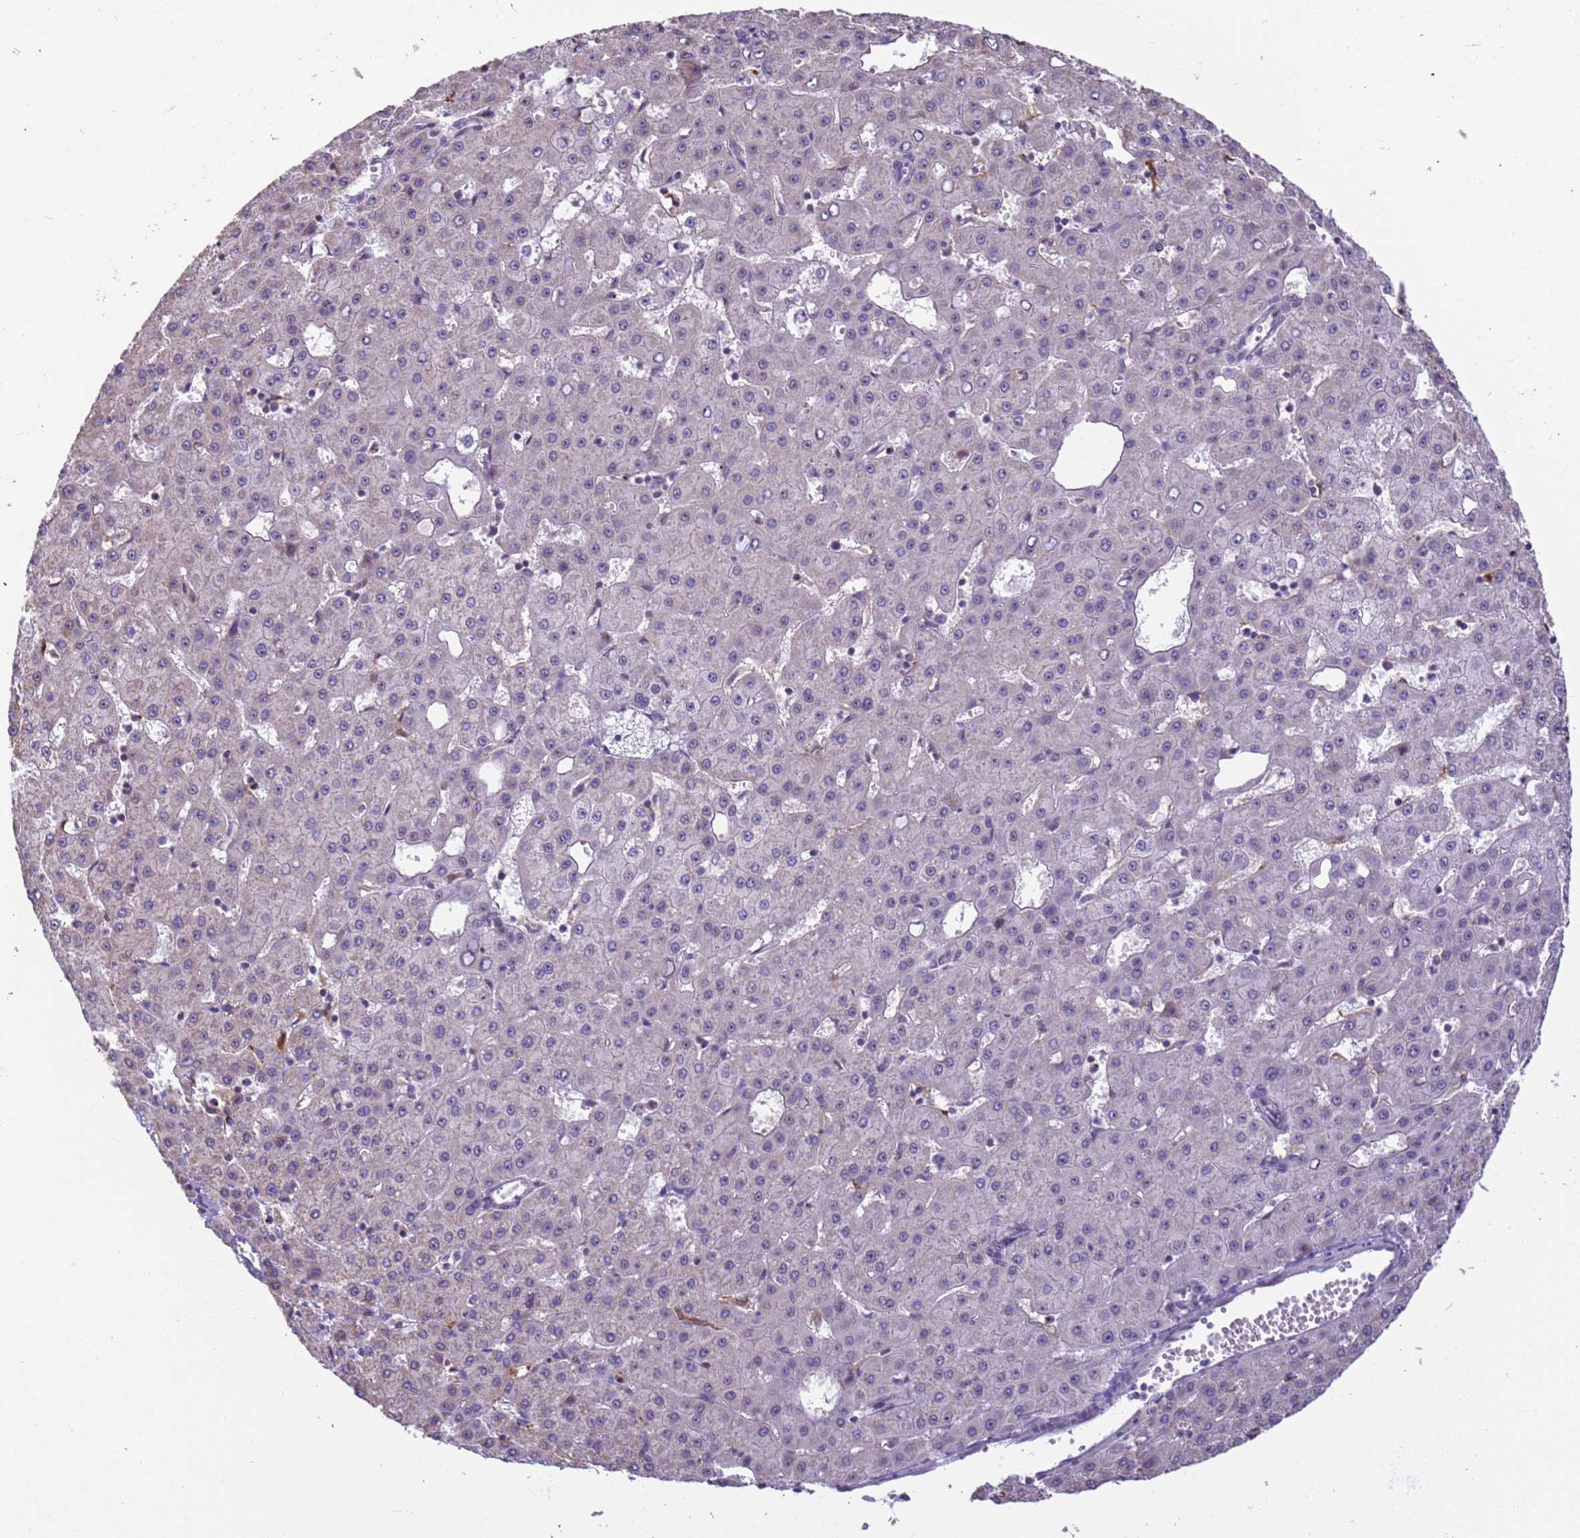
{"staining": {"intensity": "negative", "quantity": "none", "location": "none"}, "tissue": "liver cancer", "cell_type": "Tumor cells", "image_type": "cancer", "snomed": [{"axis": "morphology", "description": "Carcinoma, Hepatocellular, NOS"}, {"axis": "topography", "description": "Liver"}], "caption": "Tumor cells are negative for protein expression in human liver cancer. (IHC, brightfield microscopy, high magnification).", "gene": "VWA3A", "patient": {"sex": "male", "age": 47}}